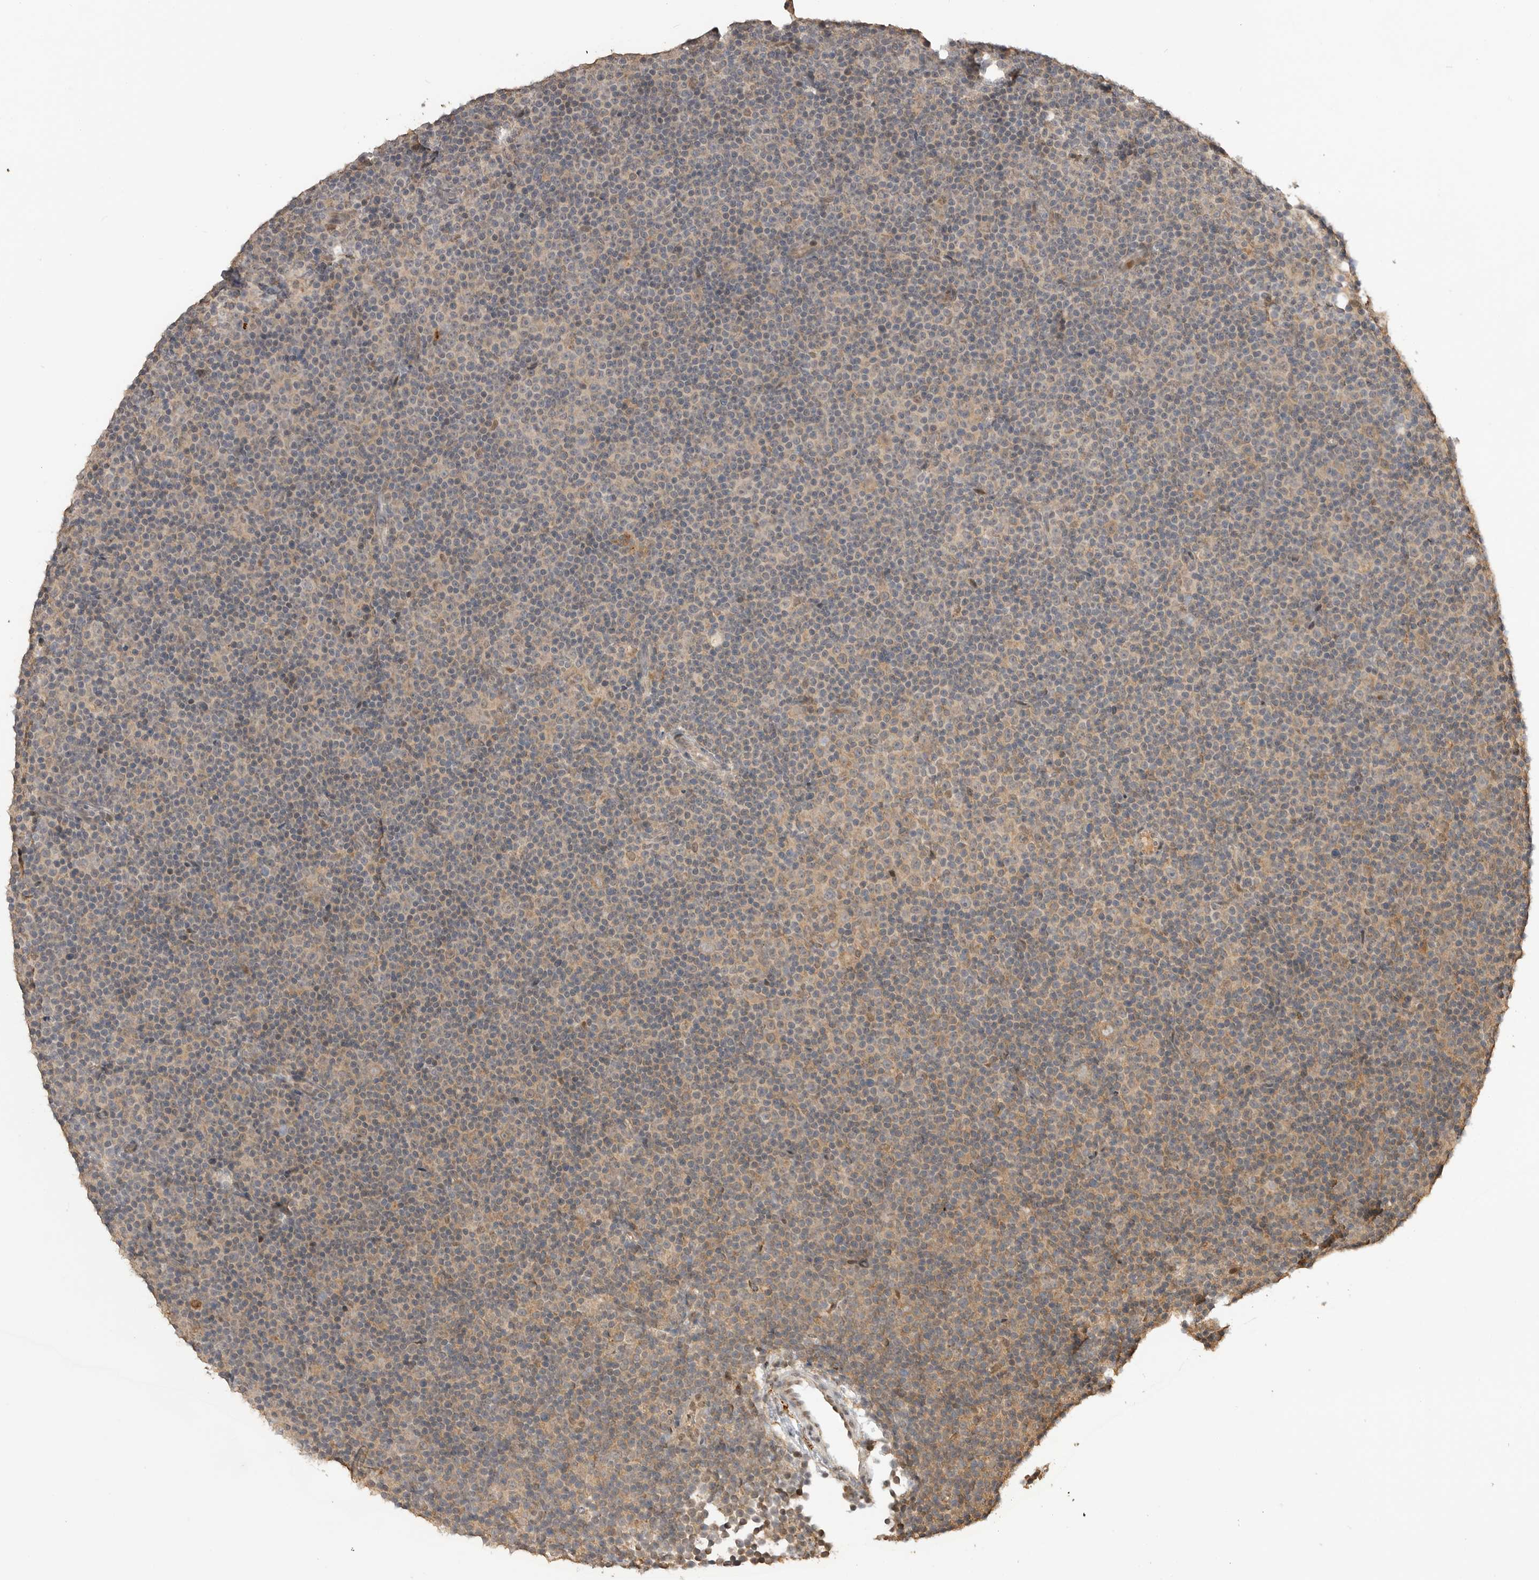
{"staining": {"intensity": "moderate", "quantity": "<25%", "location": "cytoplasmic/membranous"}, "tissue": "lymphoma", "cell_type": "Tumor cells", "image_type": "cancer", "snomed": [{"axis": "morphology", "description": "Malignant lymphoma, non-Hodgkin's type, Low grade"}, {"axis": "topography", "description": "Lymph node"}], "caption": "Protein expression analysis of human lymphoma reveals moderate cytoplasmic/membranous expression in about <25% of tumor cells.", "gene": "ASPSCR1", "patient": {"sex": "female", "age": 67}}